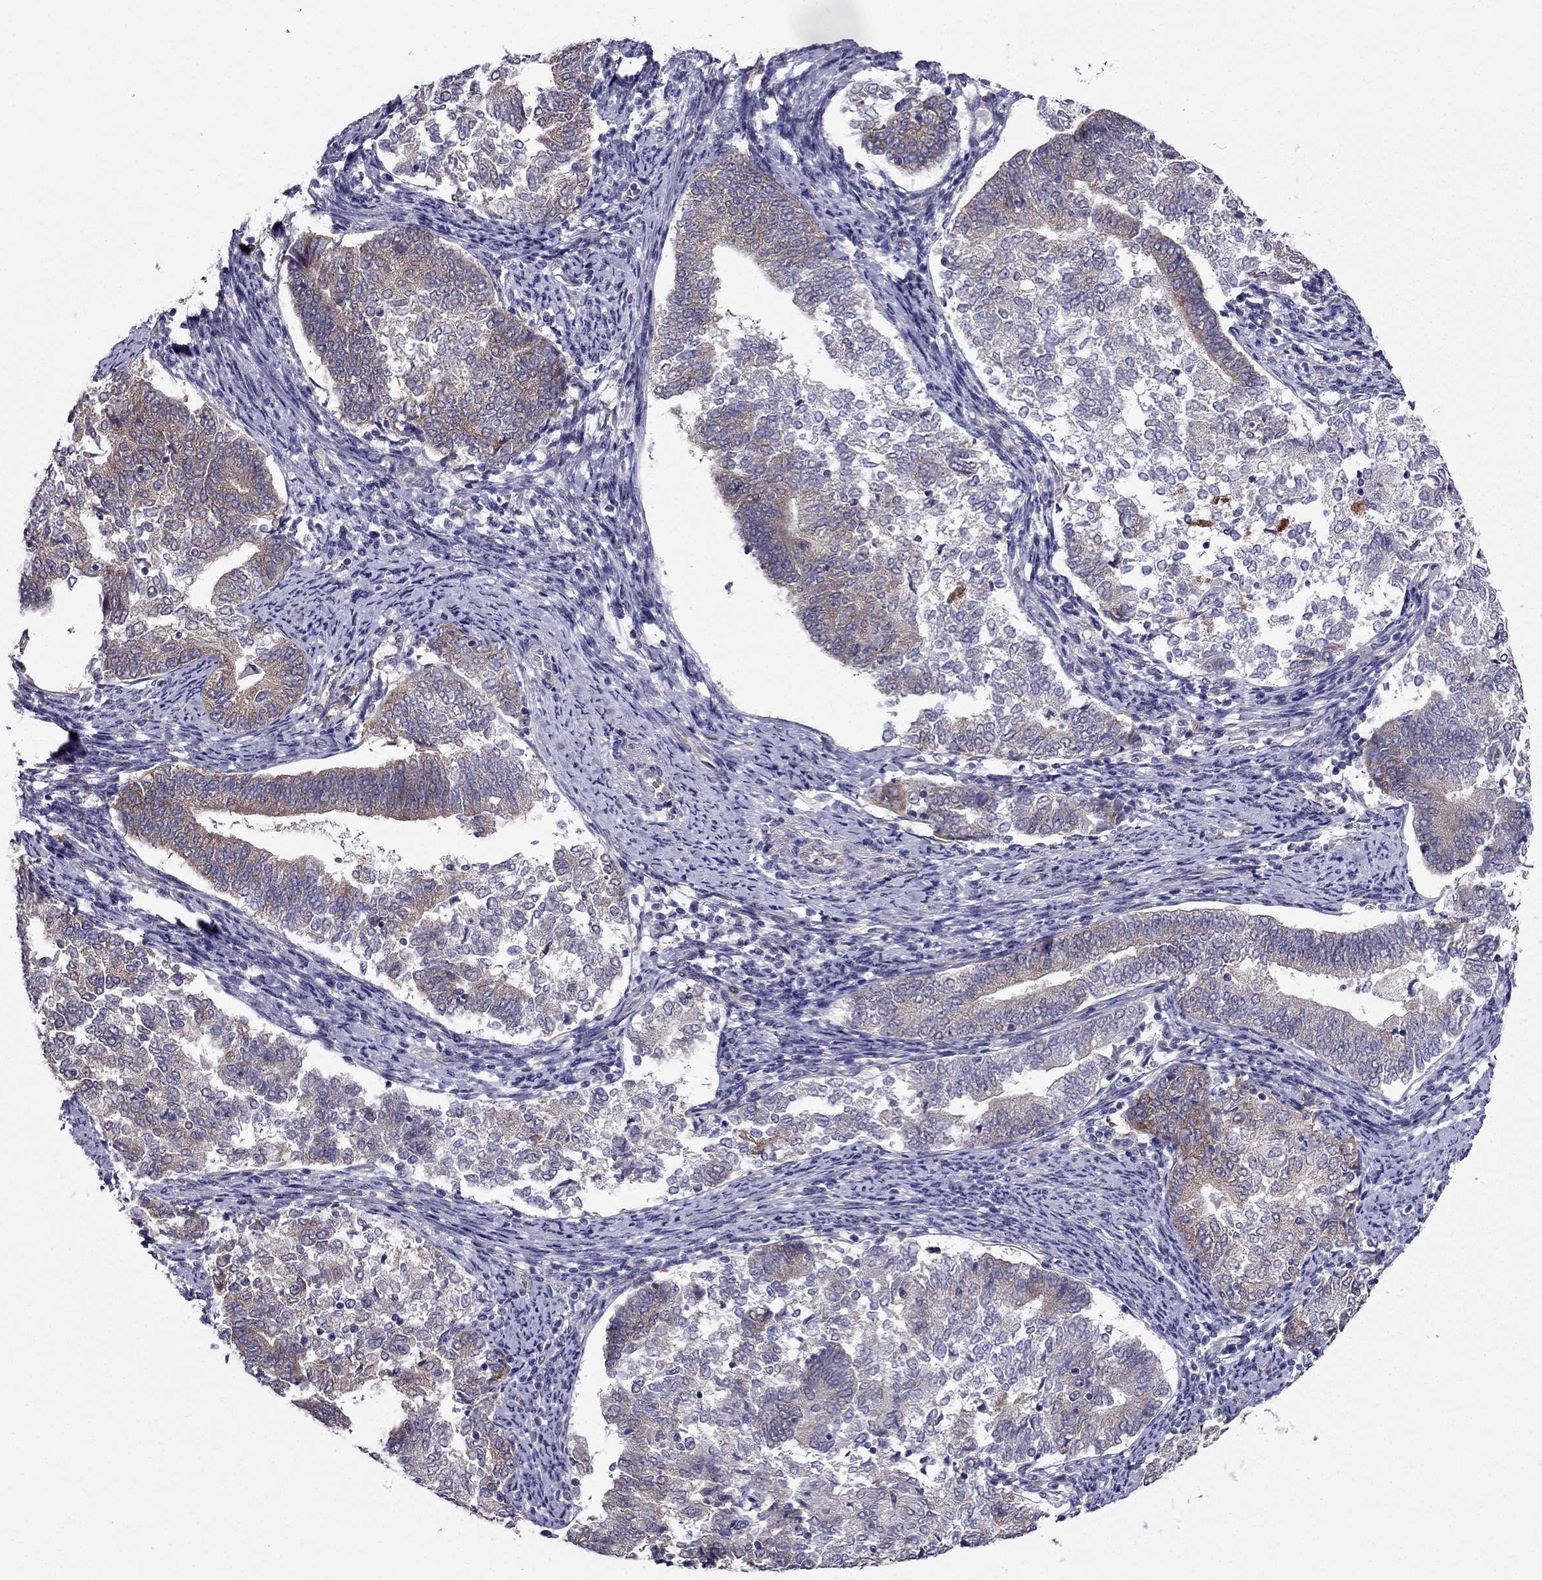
{"staining": {"intensity": "weak", "quantity": "<25%", "location": "cytoplasmic/membranous"}, "tissue": "endometrial cancer", "cell_type": "Tumor cells", "image_type": "cancer", "snomed": [{"axis": "morphology", "description": "Adenocarcinoma, NOS"}, {"axis": "topography", "description": "Endometrium"}], "caption": "This is an IHC histopathology image of human adenocarcinoma (endometrial). There is no positivity in tumor cells.", "gene": "ARHGEF28", "patient": {"sex": "female", "age": 65}}